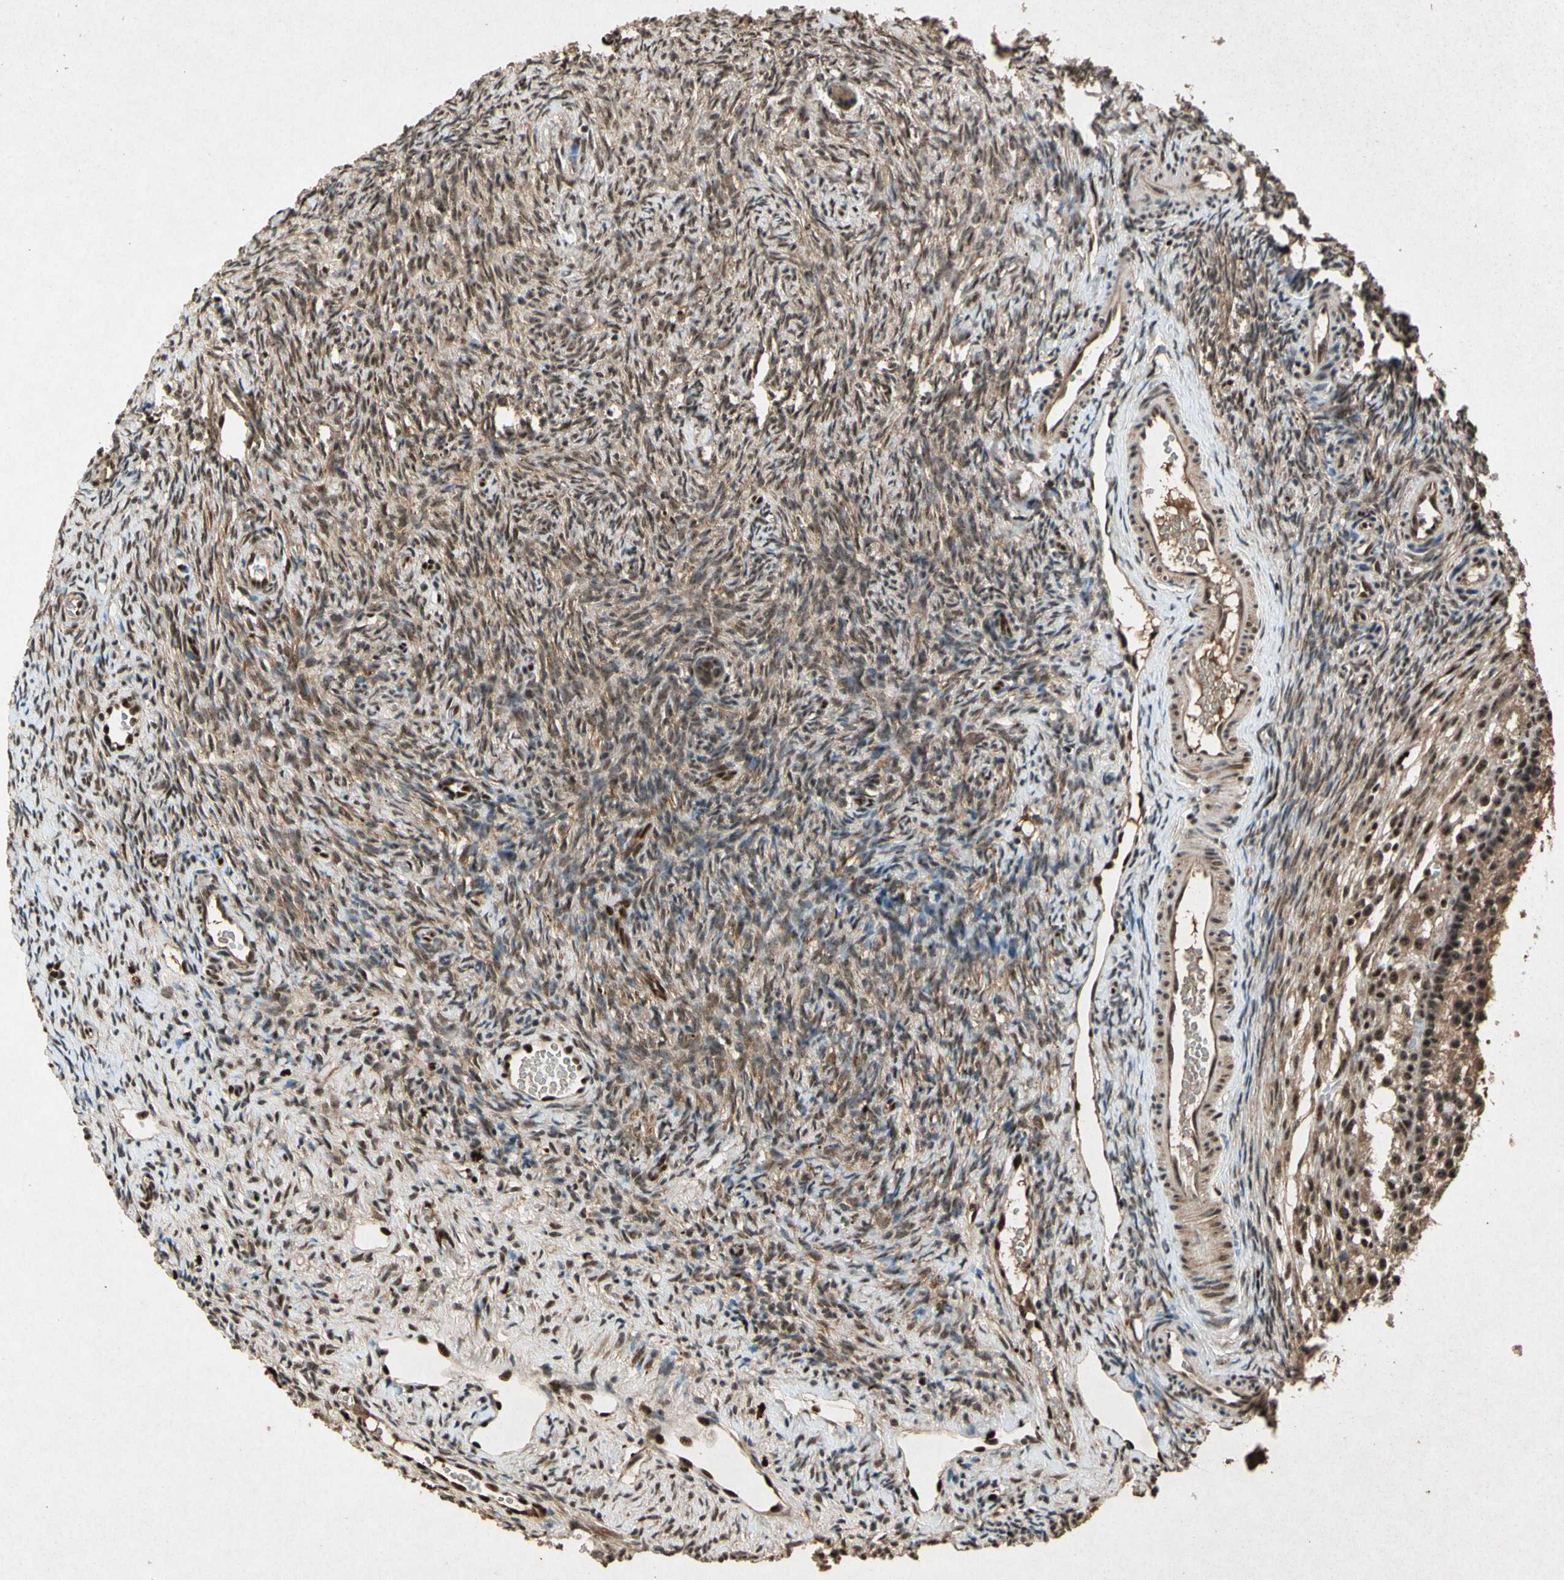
{"staining": {"intensity": "moderate", "quantity": "25%-75%", "location": "cytoplasmic/membranous,nuclear"}, "tissue": "ovary", "cell_type": "Ovarian stroma cells", "image_type": "normal", "snomed": [{"axis": "morphology", "description": "Normal tissue, NOS"}, {"axis": "topography", "description": "Ovary"}], "caption": "A brown stain highlights moderate cytoplasmic/membranous,nuclear positivity of a protein in ovarian stroma cells of normal human ovary. The staining was performed using DAB, with brown indicating positive protein expression. Nuclei are stained blue with hematoxylin.", "gene": "PML", "patient": {"sex": "female", "age": 35}}